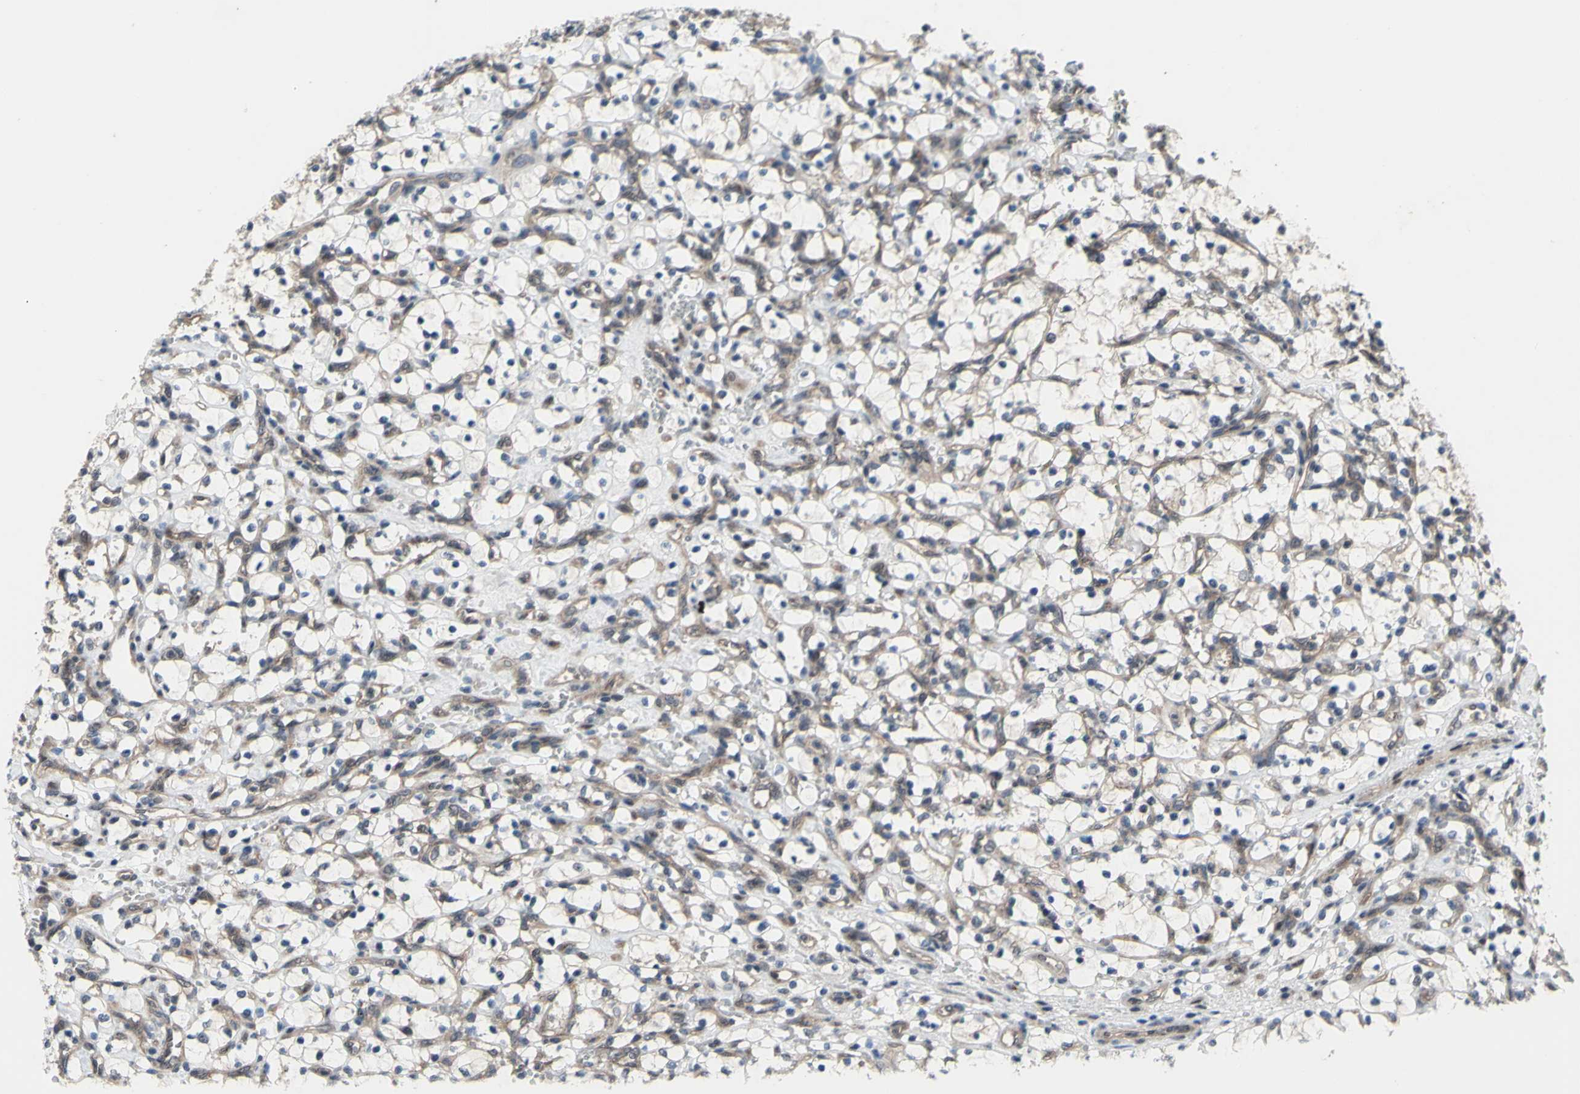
{"staining": {"intensity": "weak", "quantity": ">75%", "location": "cytoplasmic/membranous"}, "tissue": "renal cancer", "cell_type": "Tumor cells", "image_type": "cancer", "snomed": [{"axis": "morphology", "description": "Adenocarcinoma, NOS"}, {"axis": "topography", "description": "Kidney"}], "caption": "A high-resolution image shows immunohistochemistry (IHC) staining of adenocarcinoma (renal), which shows weak cytoplasmic/membranous staining in about >75% of tumor cells.", "gene": "TRDMT1", "patient": {"sex": "female", "age": 69}}